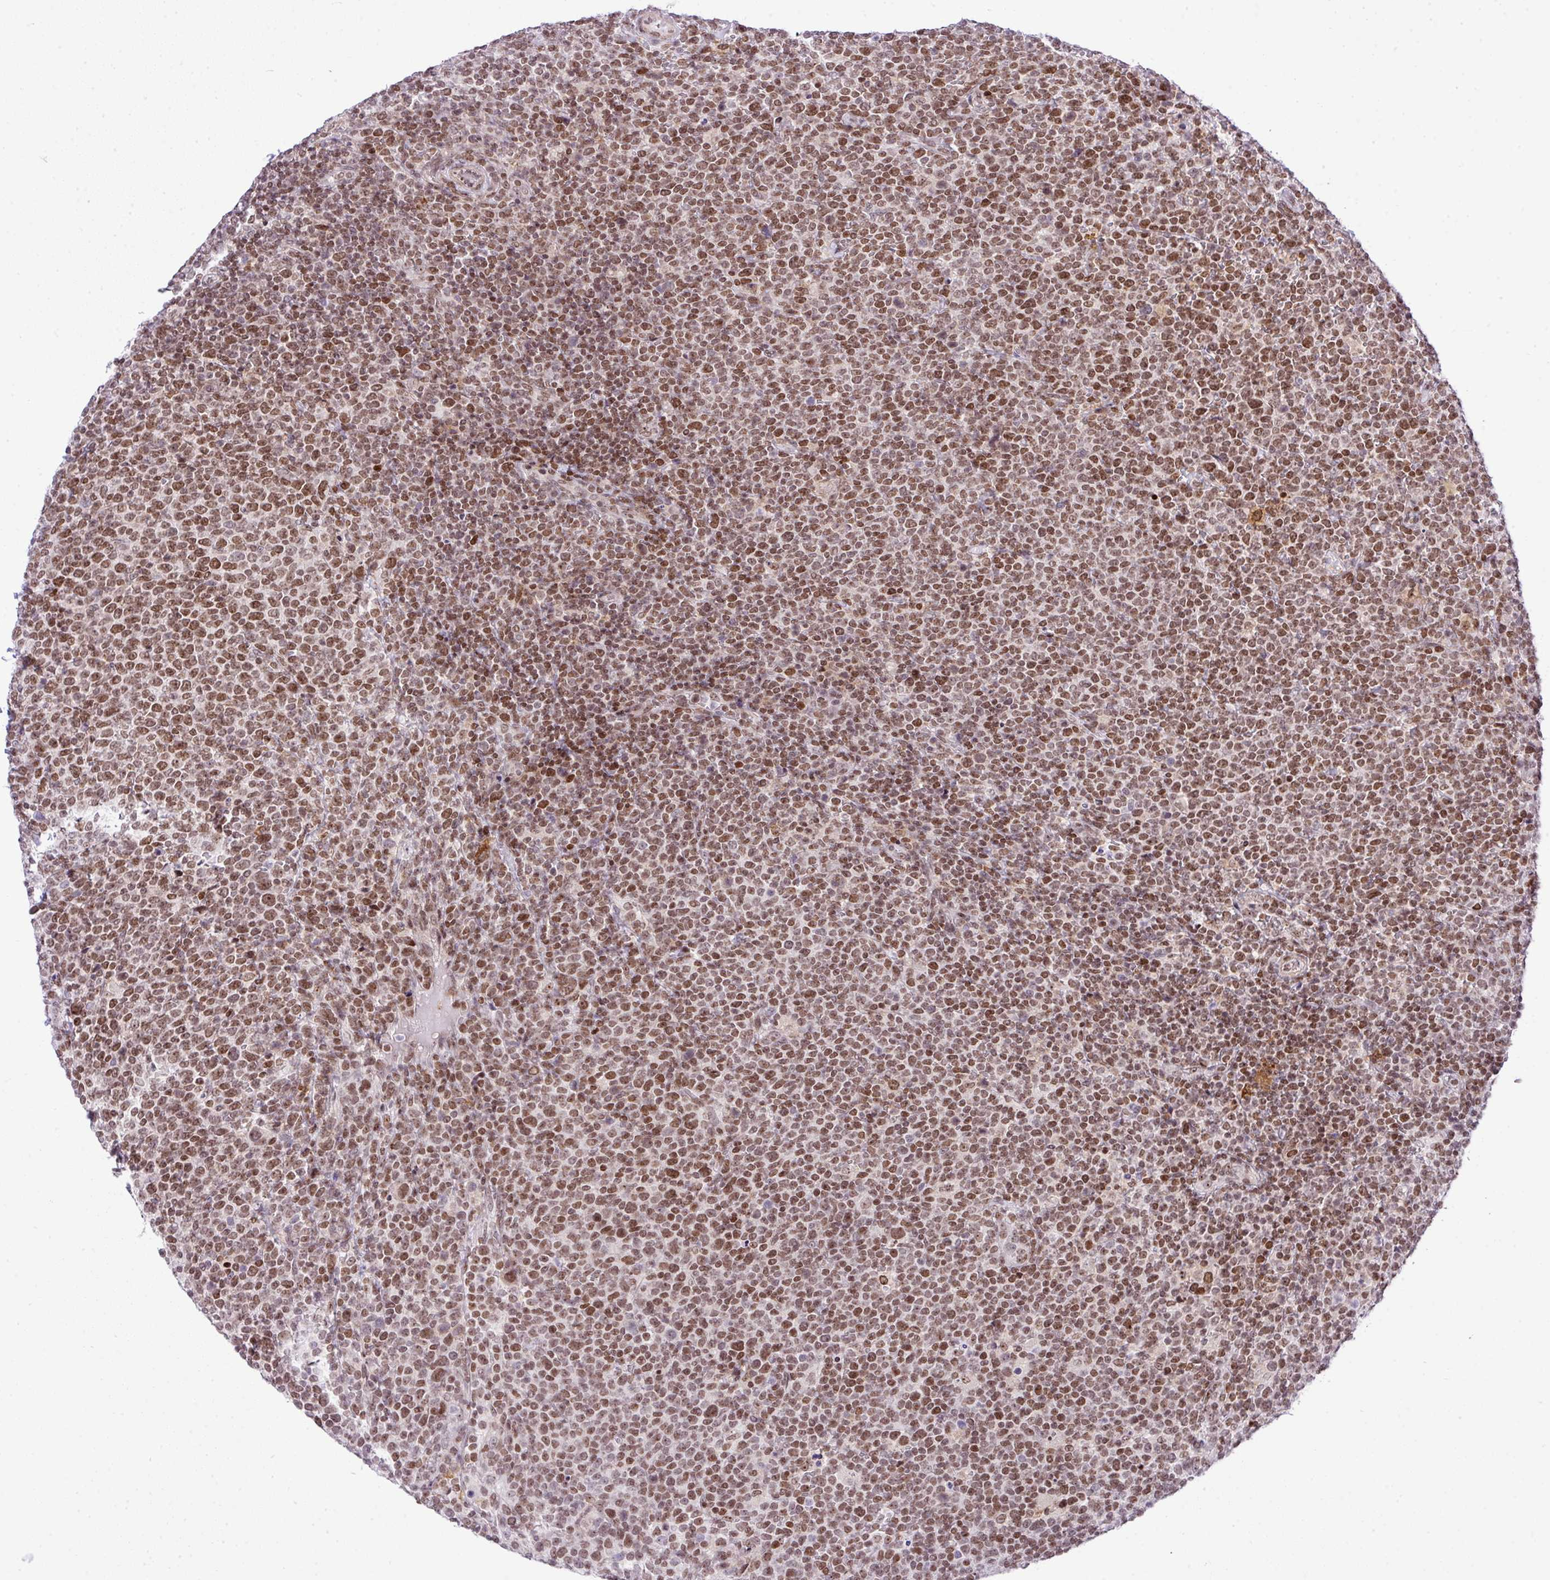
{"staining": {"intensity": "moderate", "quantity": ">75%", "location": "nuclear"}, "tissue": "lymphoma", "cell_type": "Tumor cells", "image_type": "cancer", "snomed": [{"axis": "morphology", "description": "Malignant lymphoma, non-Hodgkin's type, High grade"}, {"axis": "topography", "description": "Lymph node"}], "caption": "Human malignant lymphoma, non-Hodgkin's type (high-grade) stained with a protein marker demonstrates moderate staining in tumor cells.", "gene": "CCDC137", "patient": {"sex": "male", "age": 61}}